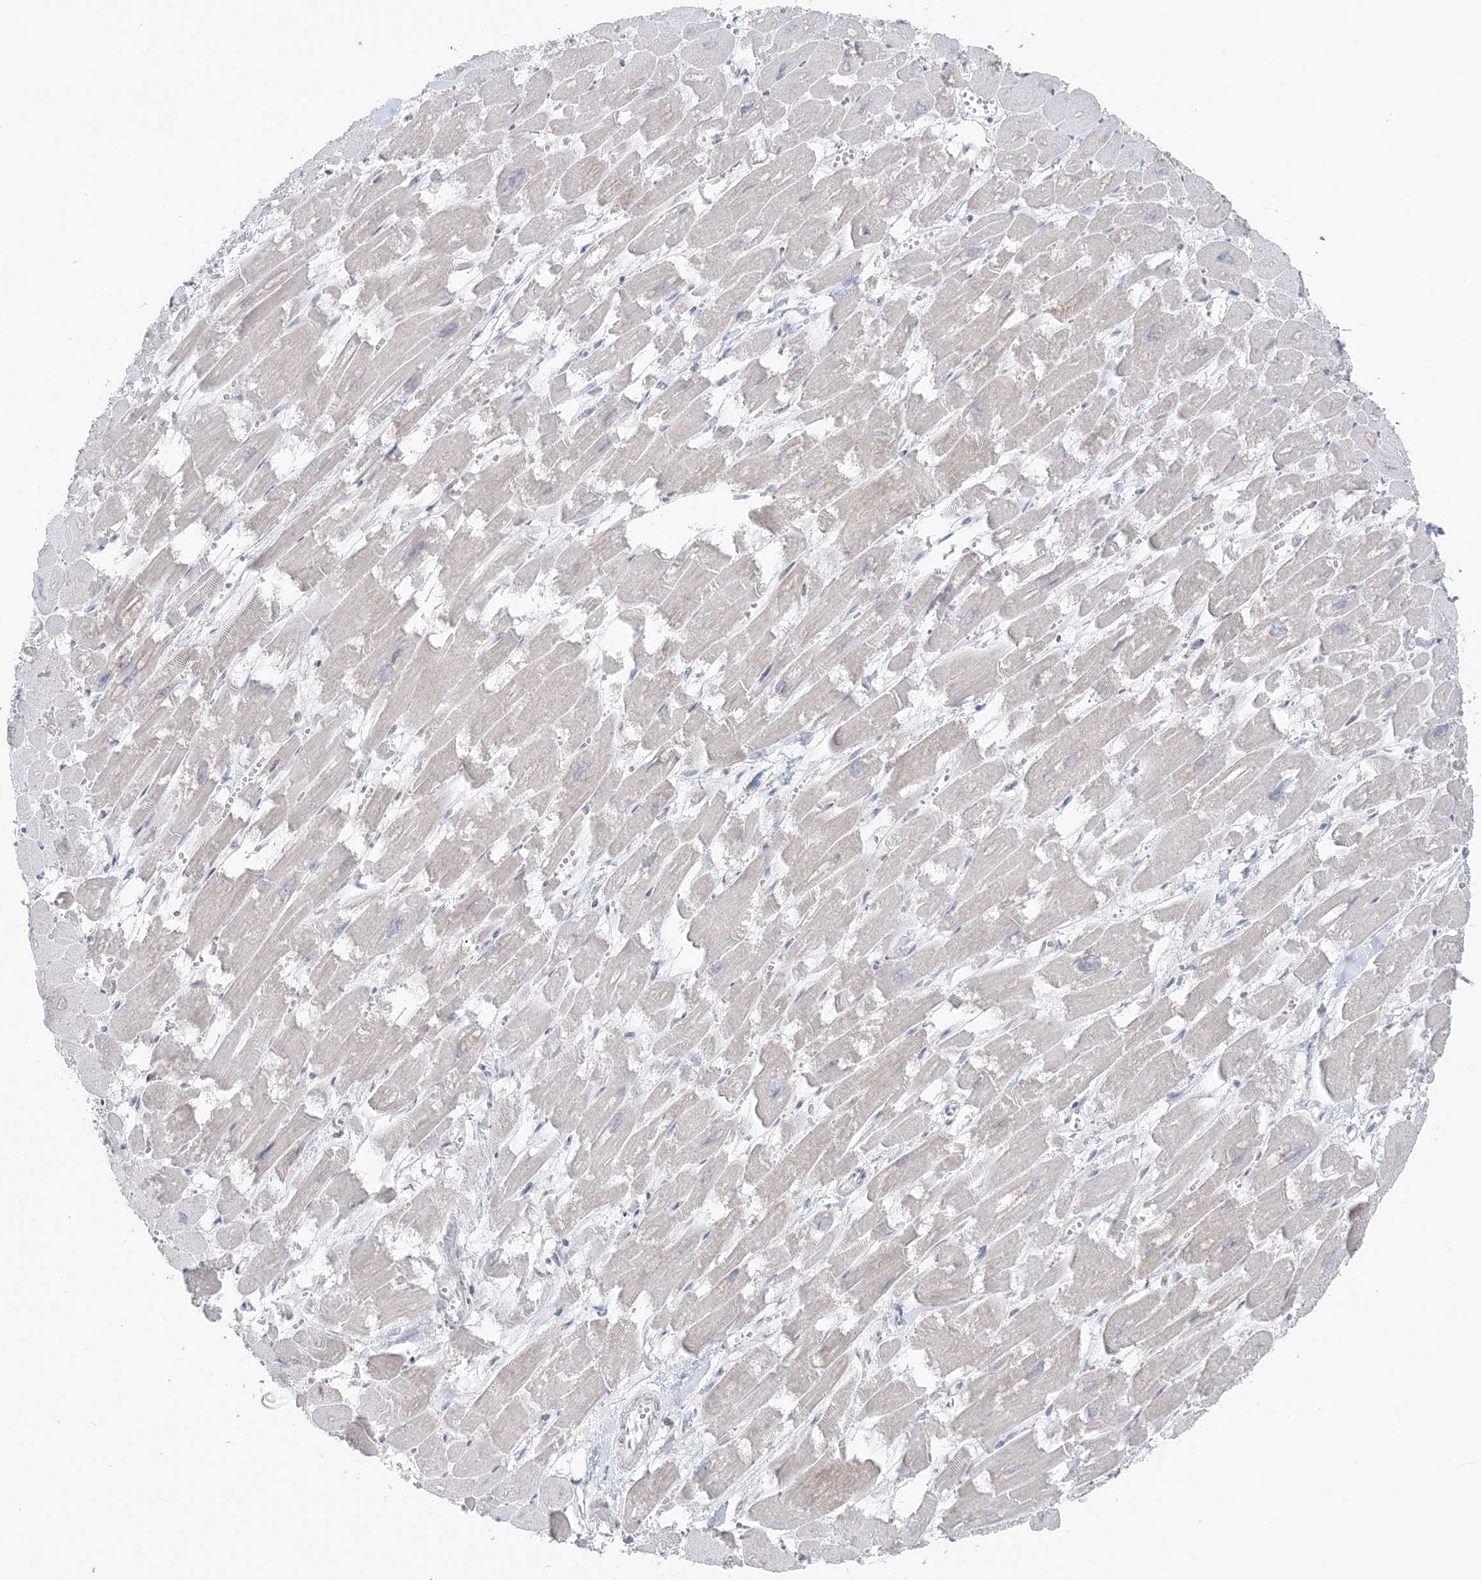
{"staining": {"intensity": "moderate", "quantity": "<25%", "location": "cytoplasmic/membranous"}, "tissue": "heart muscle", "cell_type": "Cardiomyocytes", "image_type": "normal", "snomed": [{"axis": "morphology", "description": "Normal tissue, NOS"}, {"axis": "topography", "description": "Heart"}], "caption": "DAB immunohistochemical staining of unremarkable heart muscle reveals moderate cytoplasmic/membranous protein staining in approximately <25% of cardiomyocytes.", "gene": "TMED10", "patient": {"sex": "male", "age": 54}}